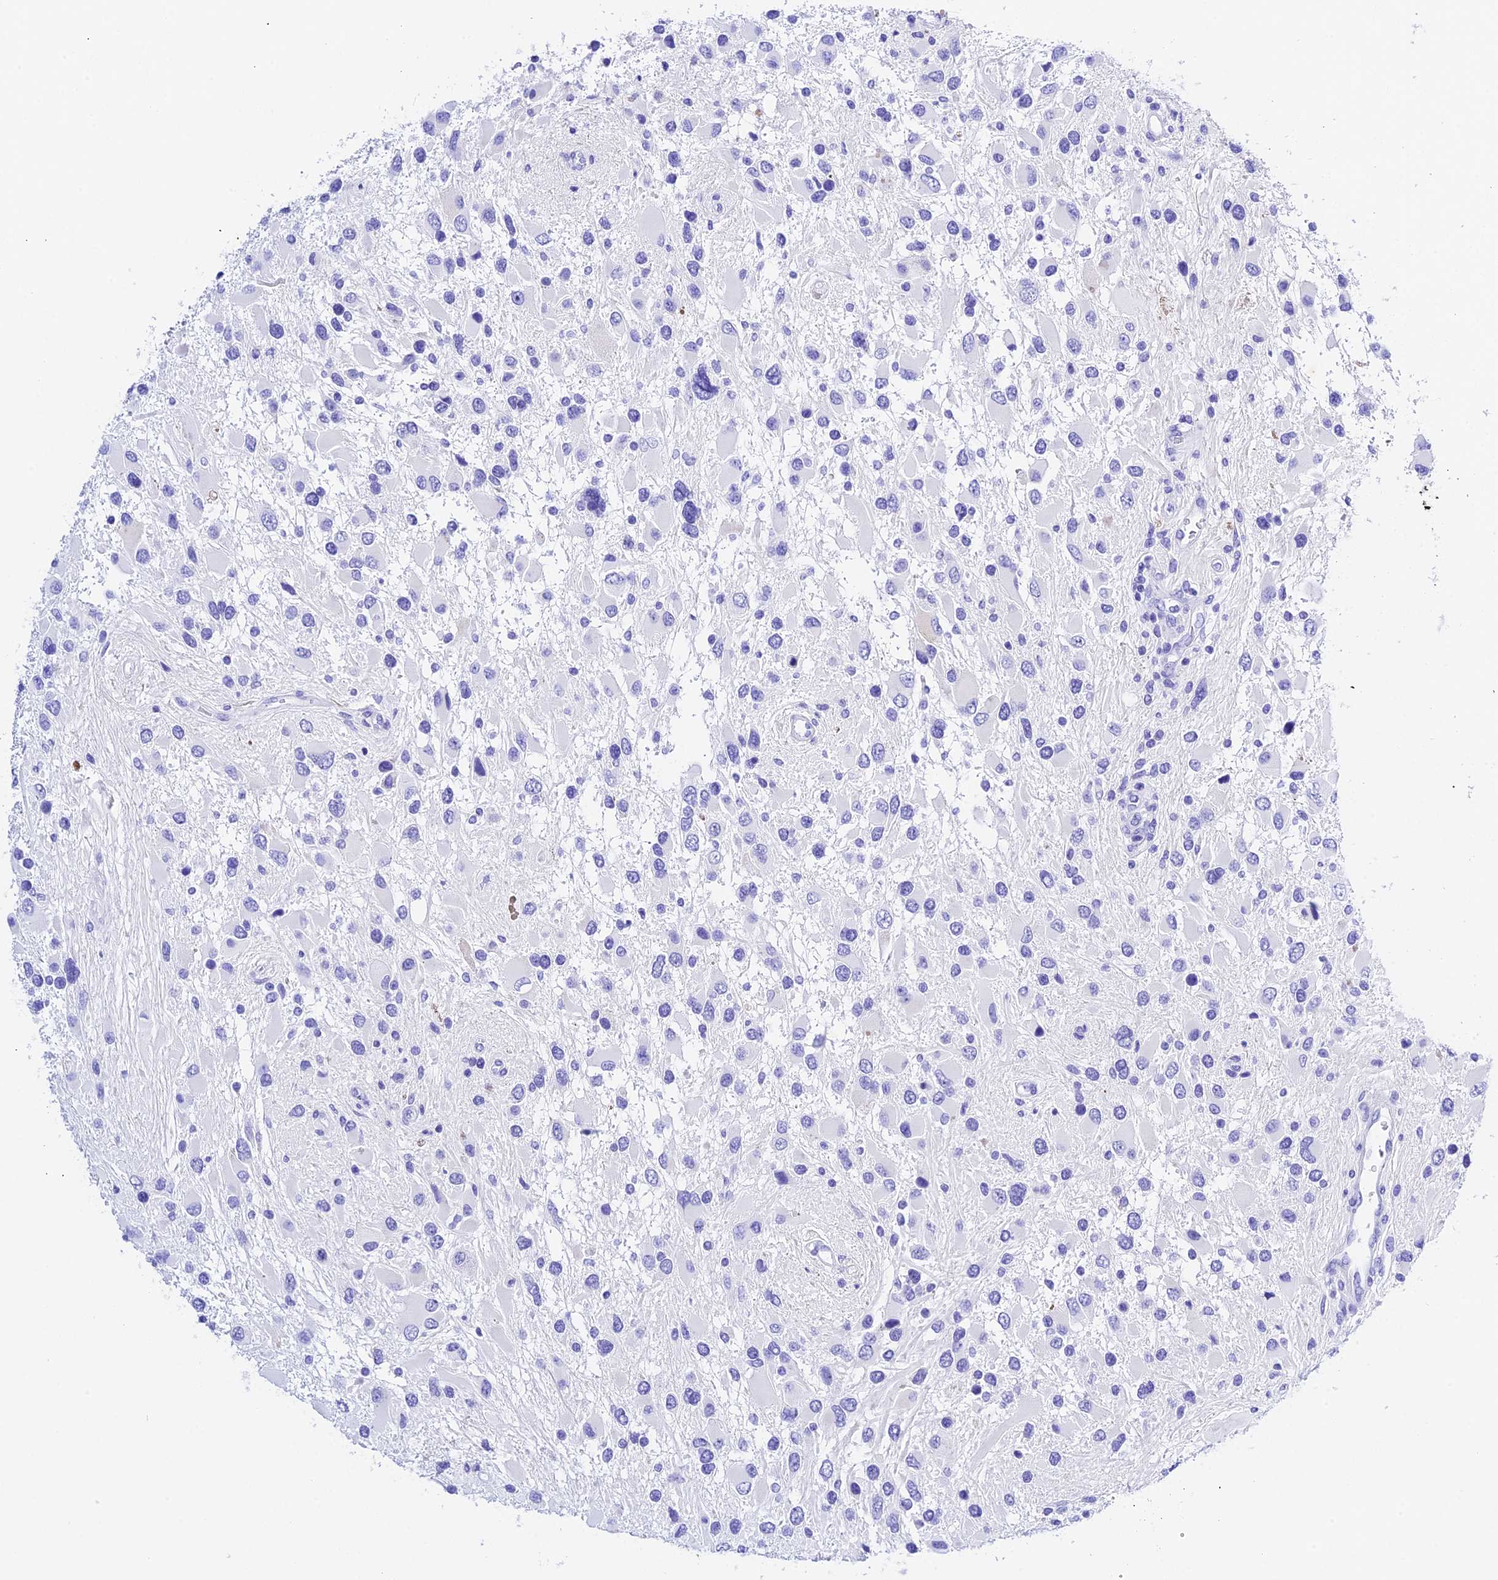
{"staining": {"intensity": "negative", "quantity": "none", "location": "none"}, "tissue": "glioma", "cell_type": "Tumor cells", "image_type": "cancer", "snomed": [{"axis": "morphology", "description": "Glioma, malignant, High grade"}, {"axis": "topography", "description": "Brain"}], "caption": "Malignant glioma (high-grade) was stained to show a protein in brown. There is no significant expression in tumor cells. Nuclei are stained in blue.", "gene": "PSG11", "patient": {"sex": "male", "age": 53}}